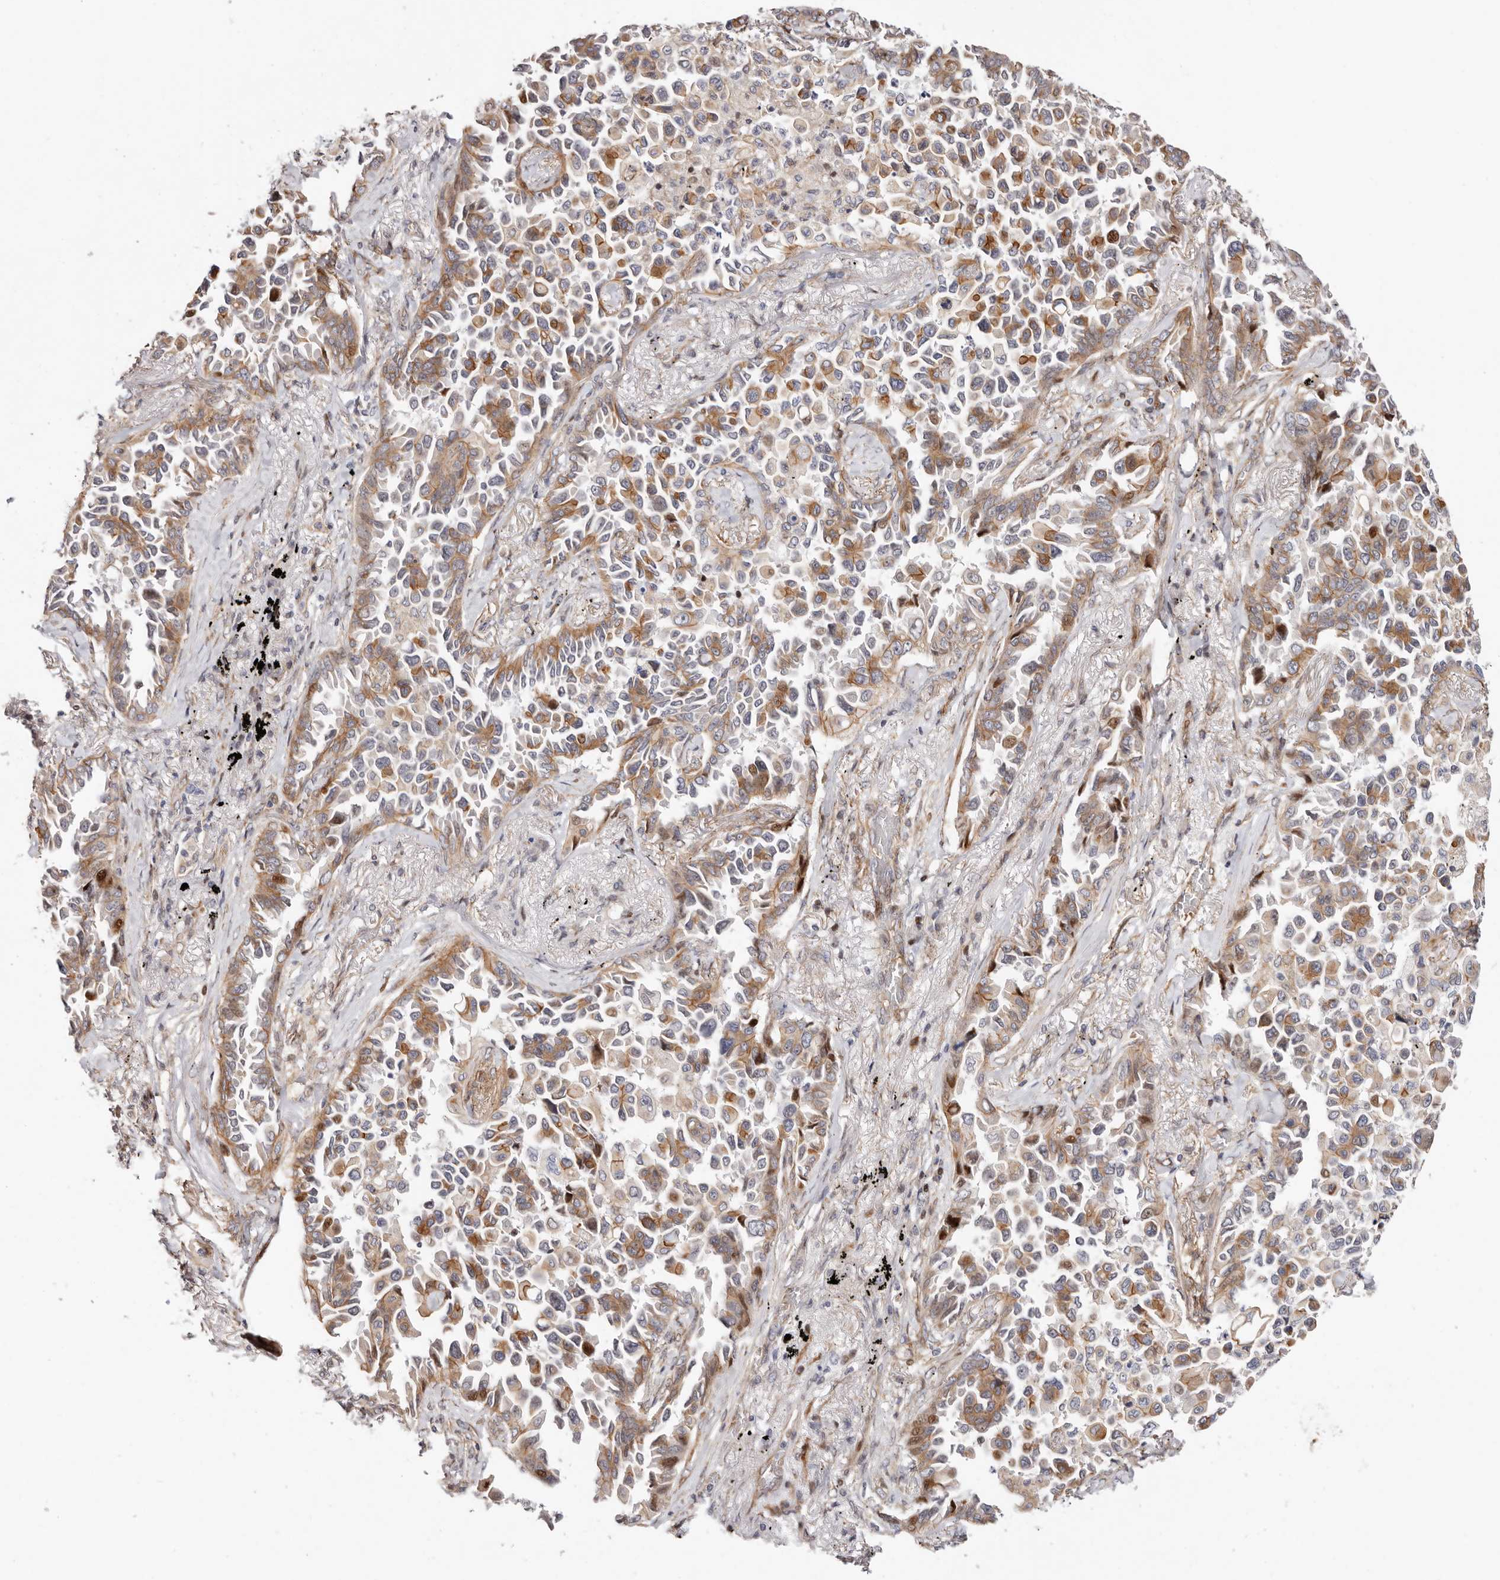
{"staining": {"intensity": "moderate", "quantity": "25%-75%", "location": "cytoplasmic/membranous"}, "tissue": "lung cancer", "cell_type": "Tumor cells", "image_type": "cancer", "snomed": [{"axis": "morphology", "description": "Adenocarcinoma, NOS"}, {"axis": "topography", "description": "Lung"}], "caption": "Adenocarcinoma (lung) tissue shows moderate cytoplasmic/membranous staining in about 25%-75% of tumor cells, visualized by immunohistochemistry.", "gene": "EPHX3", "patient": {"sex": "female", "age": 67}}